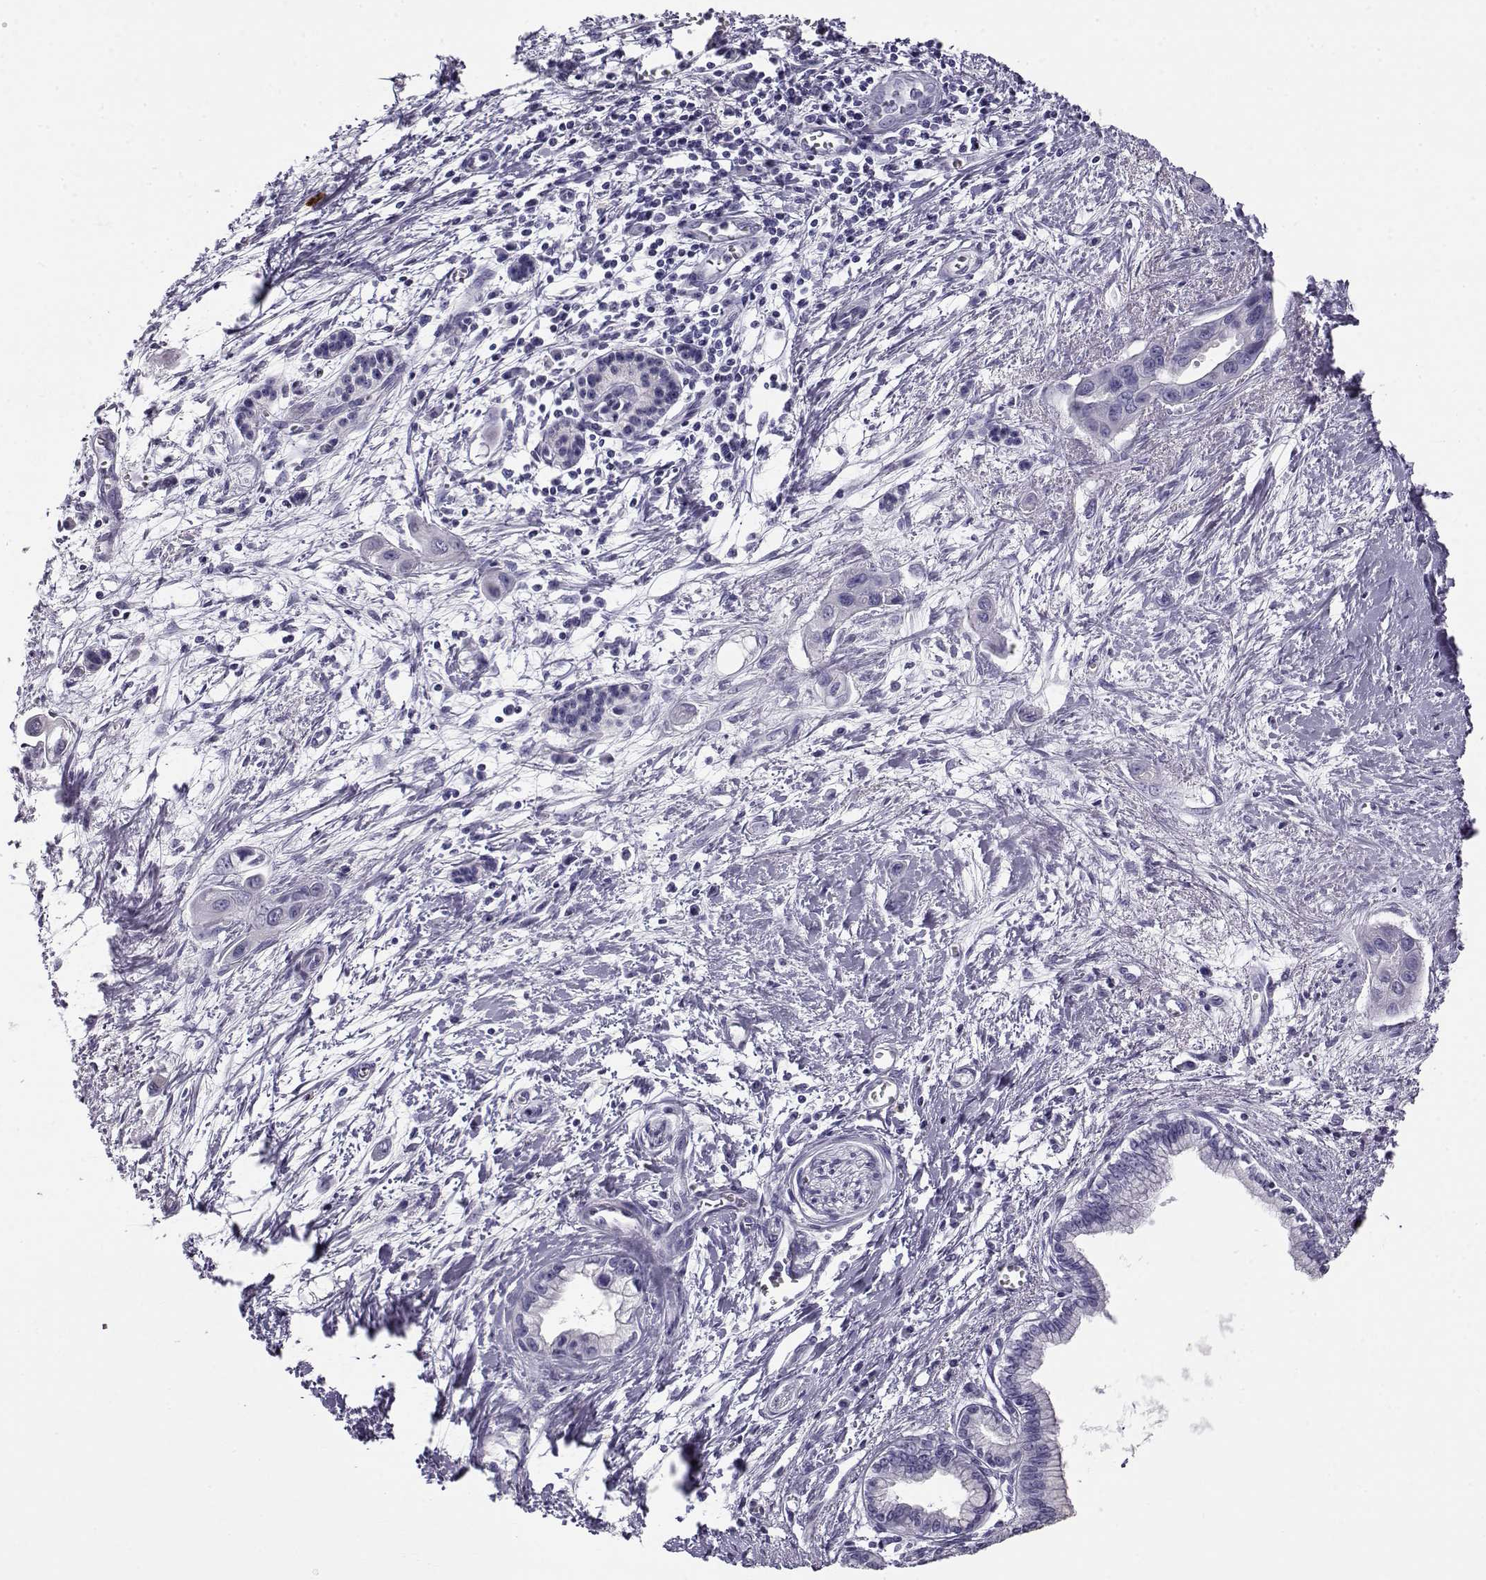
{"staining": {"intensity": "negative", "quantity": "none", "location": "none"}, "tissue": "pancreatic cancer", "cell_type": "Tumor cells", "image_type": "cancer", "snomed": [{"axis": "morphology", "description": "Adenocarcinoma, NOS"}, {"axis": "topography", "description": "Pancreas"}], "caption": "Immunohistochemistry (IHC) of human pancreatic cancer shows no expression in tumor cells.", "gene": "CABS1", "patient": {"sex": "male", "age": 60}}